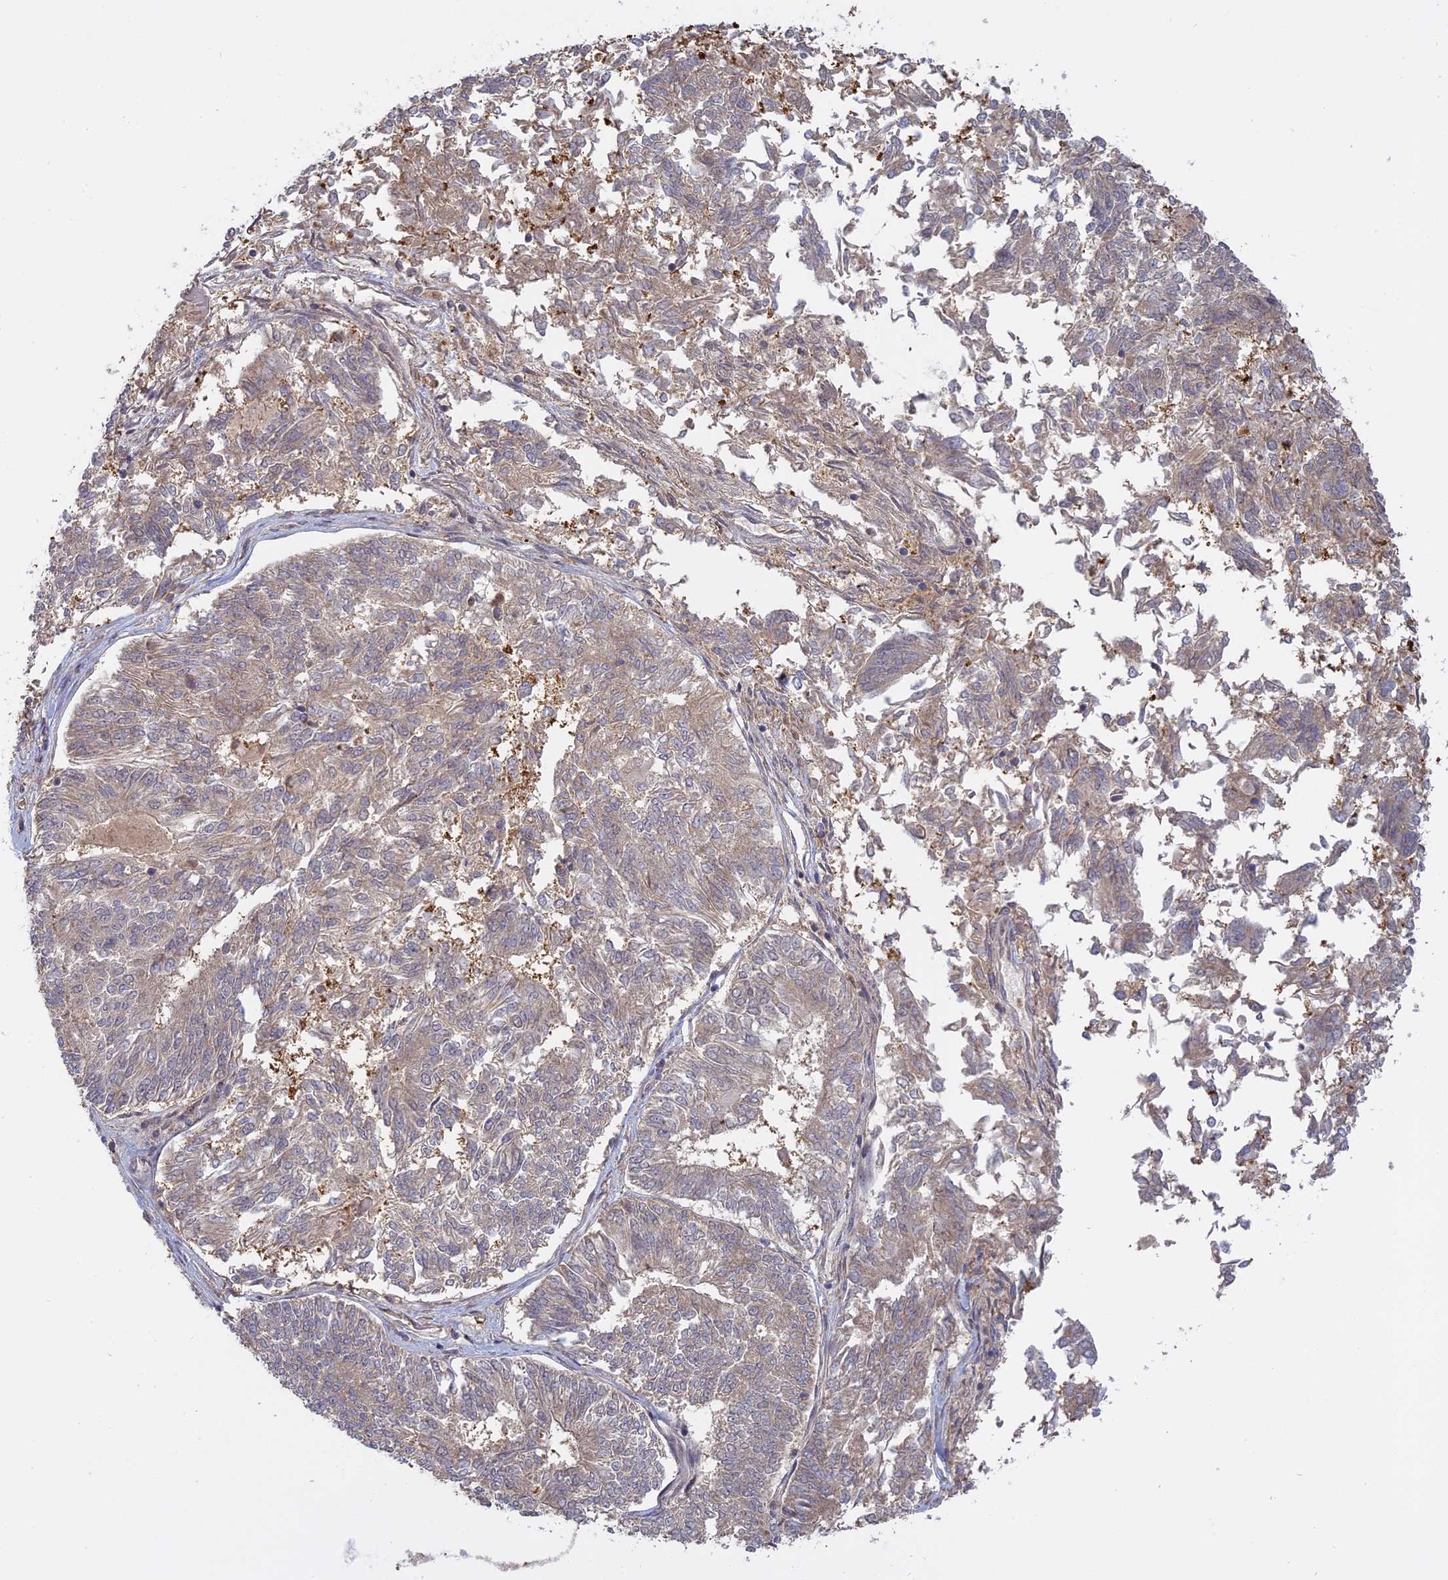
{"staining": {"intensity": "weak", "quantity": "<25%", "location": "cytoplasmic/membranous"}, "tissue": "endometrial cancer", "cell_type": "Tumor cells", "image_type": "cancer", "snomed": [{"axis": "morphology", "description": "Adenocarcinoma, NOS"}, {"axis": "topography", "description": "Endometrium"}], "caption": "Immunohistochemistry (IHC) of human endometrial adenocarcinoma displays no expression in tumor cells.", "gene": "TMEM208", "patient": {"sex": "female", "age": 58}}